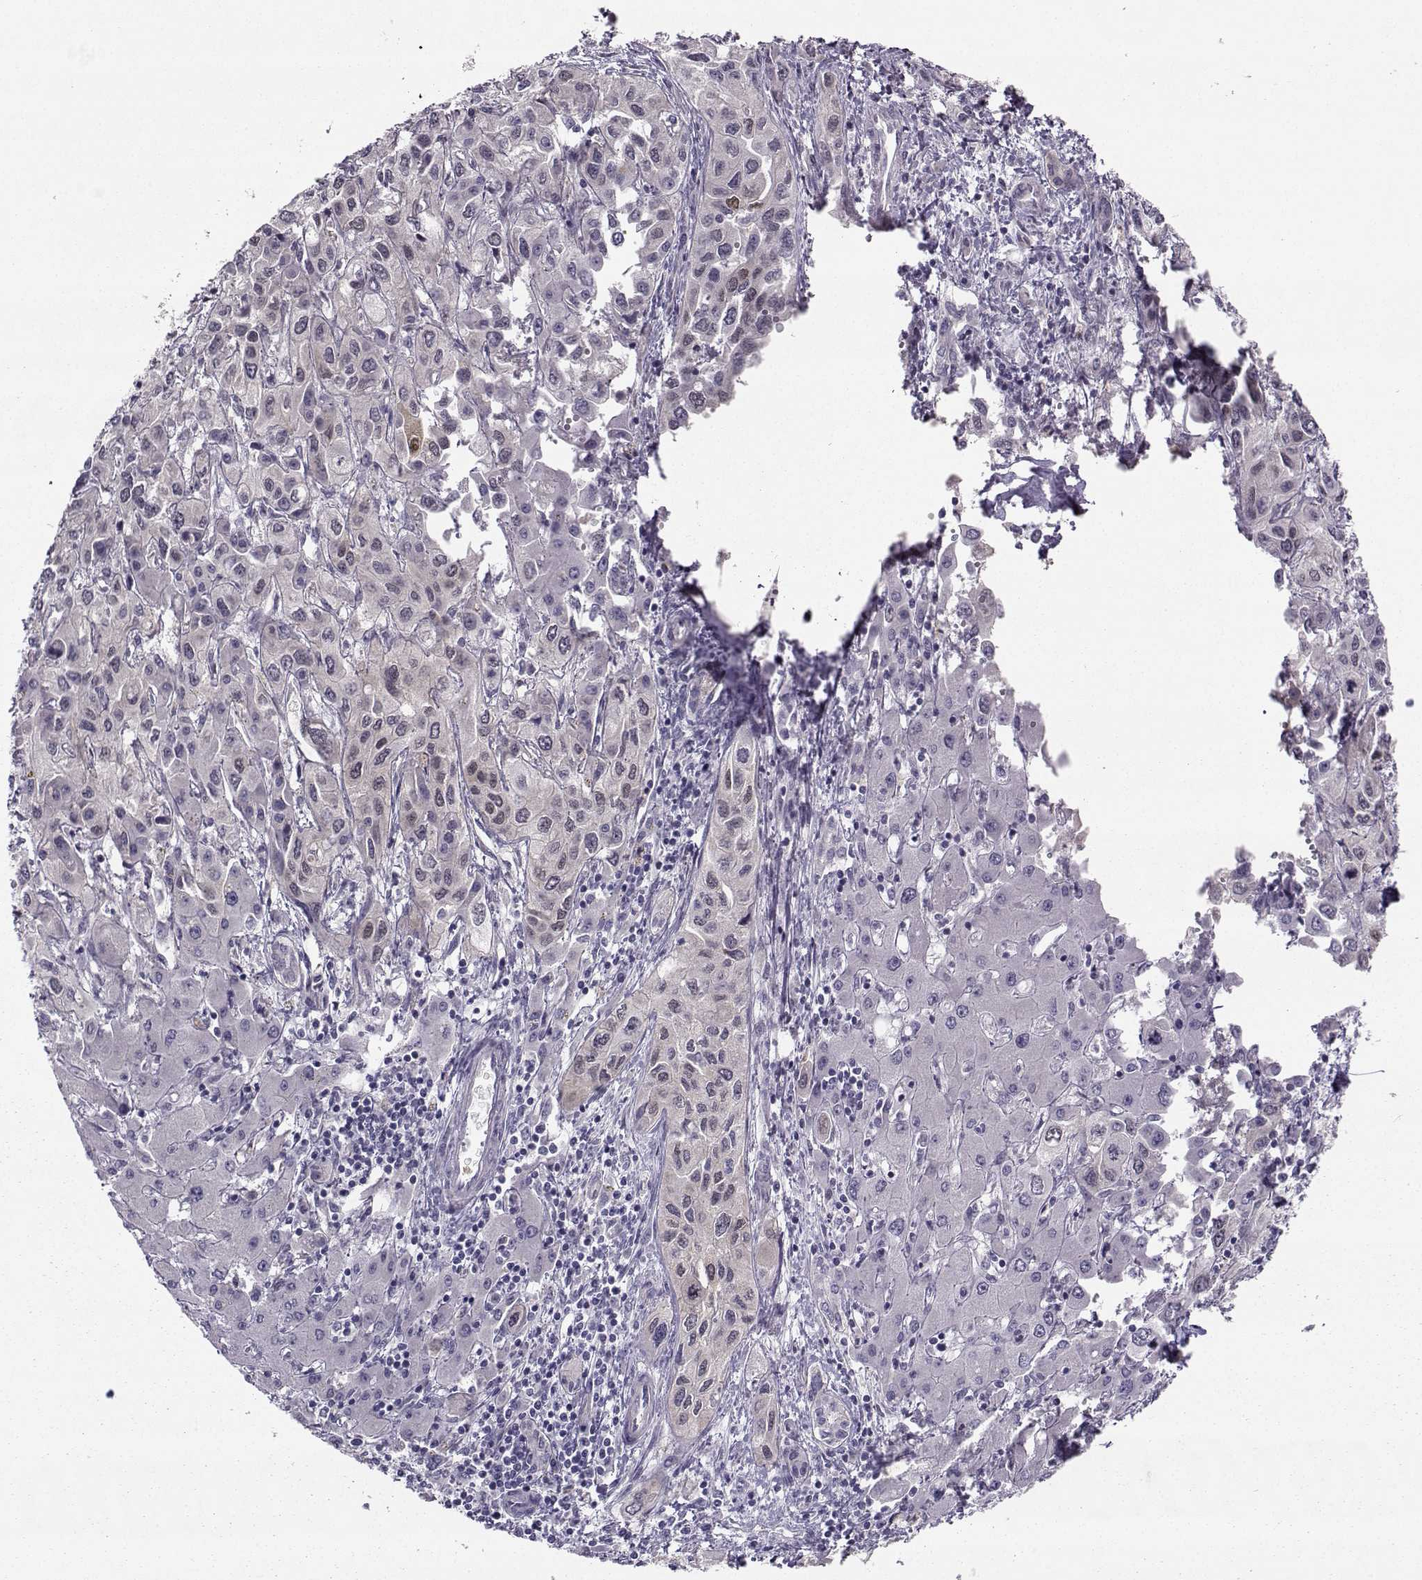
{"staining": {"intensity": "negative", "quantity": "none", "location": "none"}, "tissue": "liver cancer", "cell_type": "Tumor cells", "image_type": "cancer", "snomed": [{"axis": "morphology", "description": "Cholangiocarcinoma"}, {"axis": "topography", "description": "Liver"}], "caption": "IHC of liver cancer demonstrates no staining in tumor cells. The staining was performed using DAB to visualize the protein expression in brown, while the nuclei were stained in blue with hematoxylin (Magnification: 20x).", "gene": "NQO1", "patient": {"sex": "female", "age": 66}}